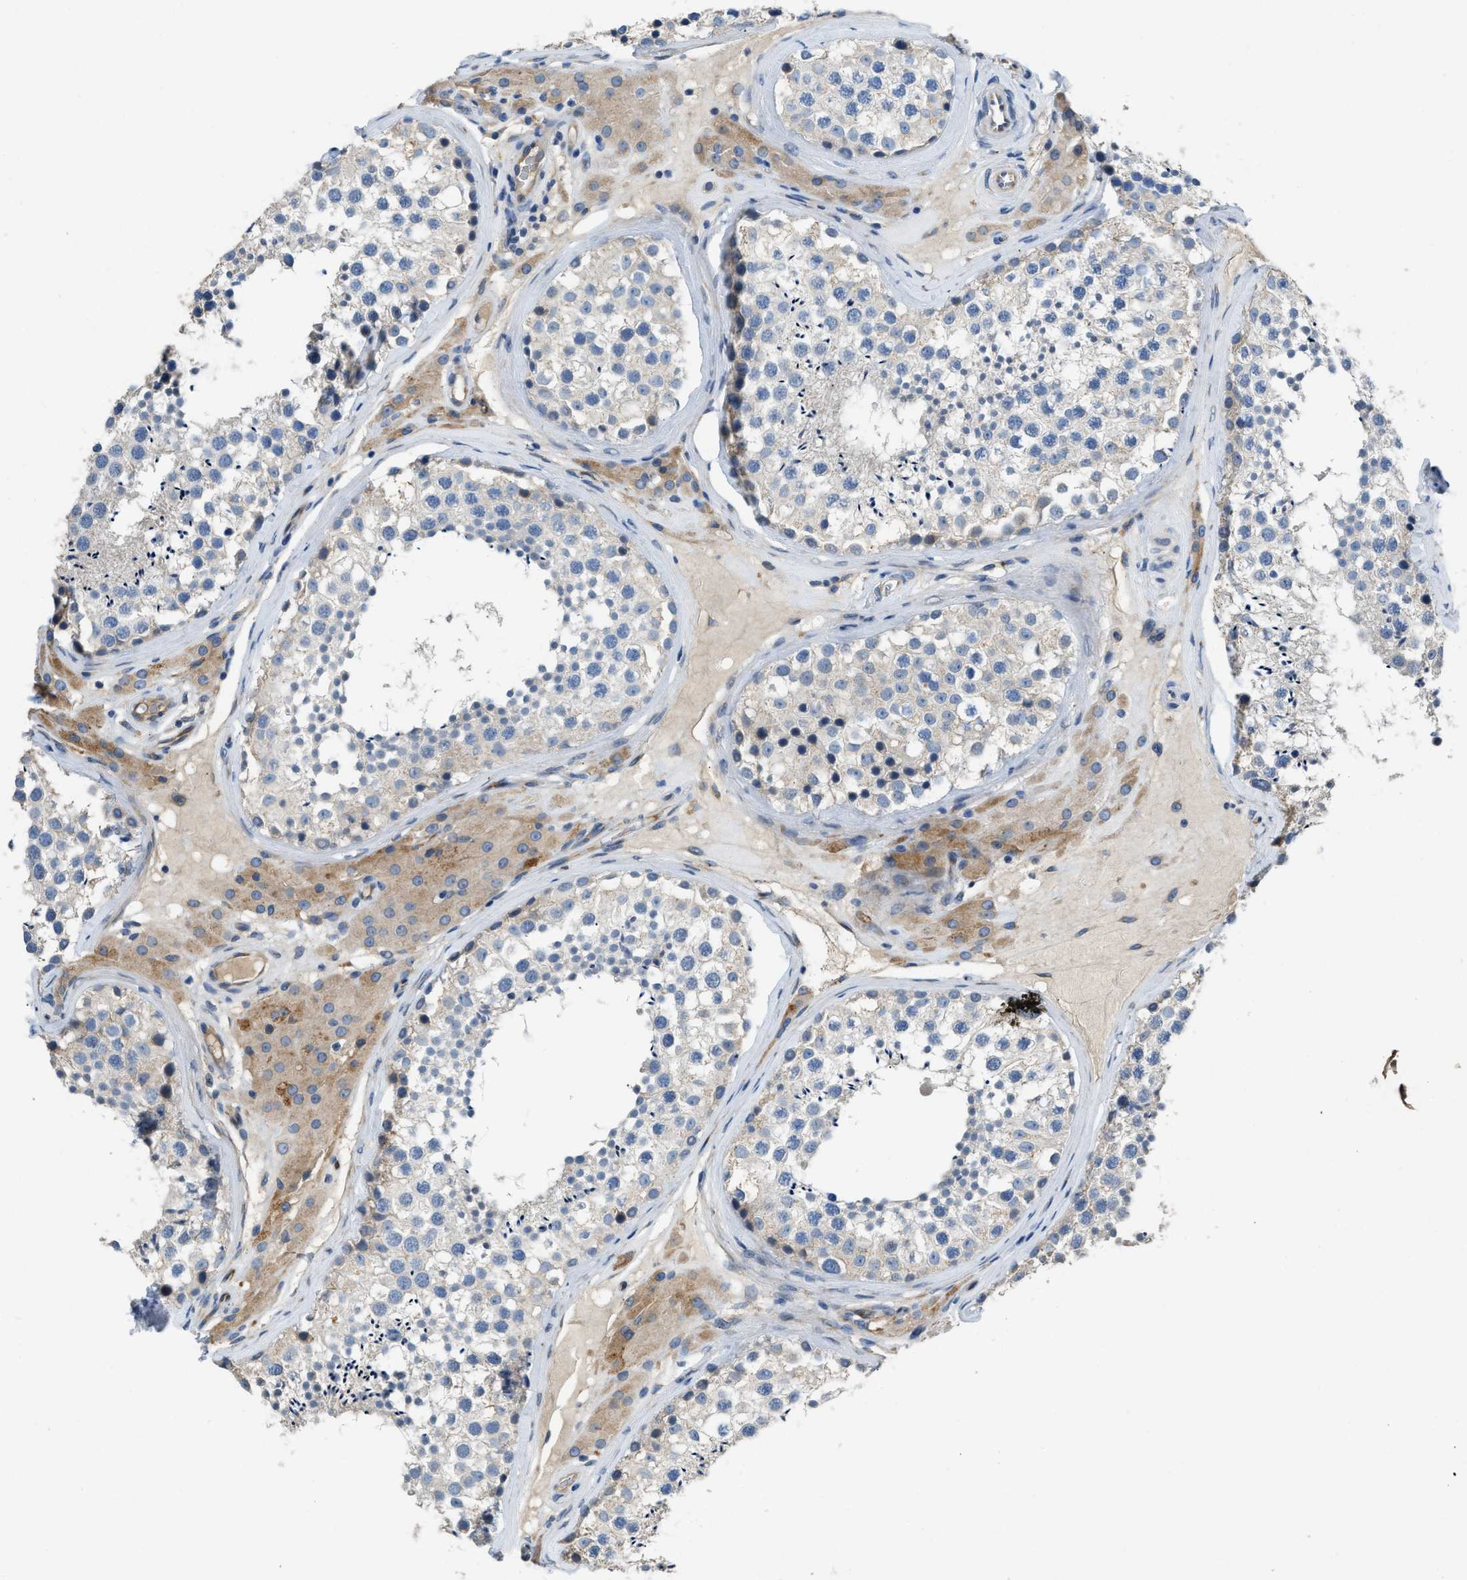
{"staining": {"intensity": "weak", "quantity": "25%-75%", "location": "cytoplasmic/membranous"}, "tissue": "testis", "cell_type": "Cells in seminiferous ducts", "image_type": "normal", "snomed": [{"axis": "morphology", "description": "Normal tissue, NOS"}, {"axis": "topography", "description": "Testis"}], "caption": "This is a photomicrograph of IHC staining of benign testis, which shows weak staining in the cytoplasmic/membranous of cells in seminiferous ducts.", "gene": "GGCX", "patient": {"sex": "male", "age": 46}}